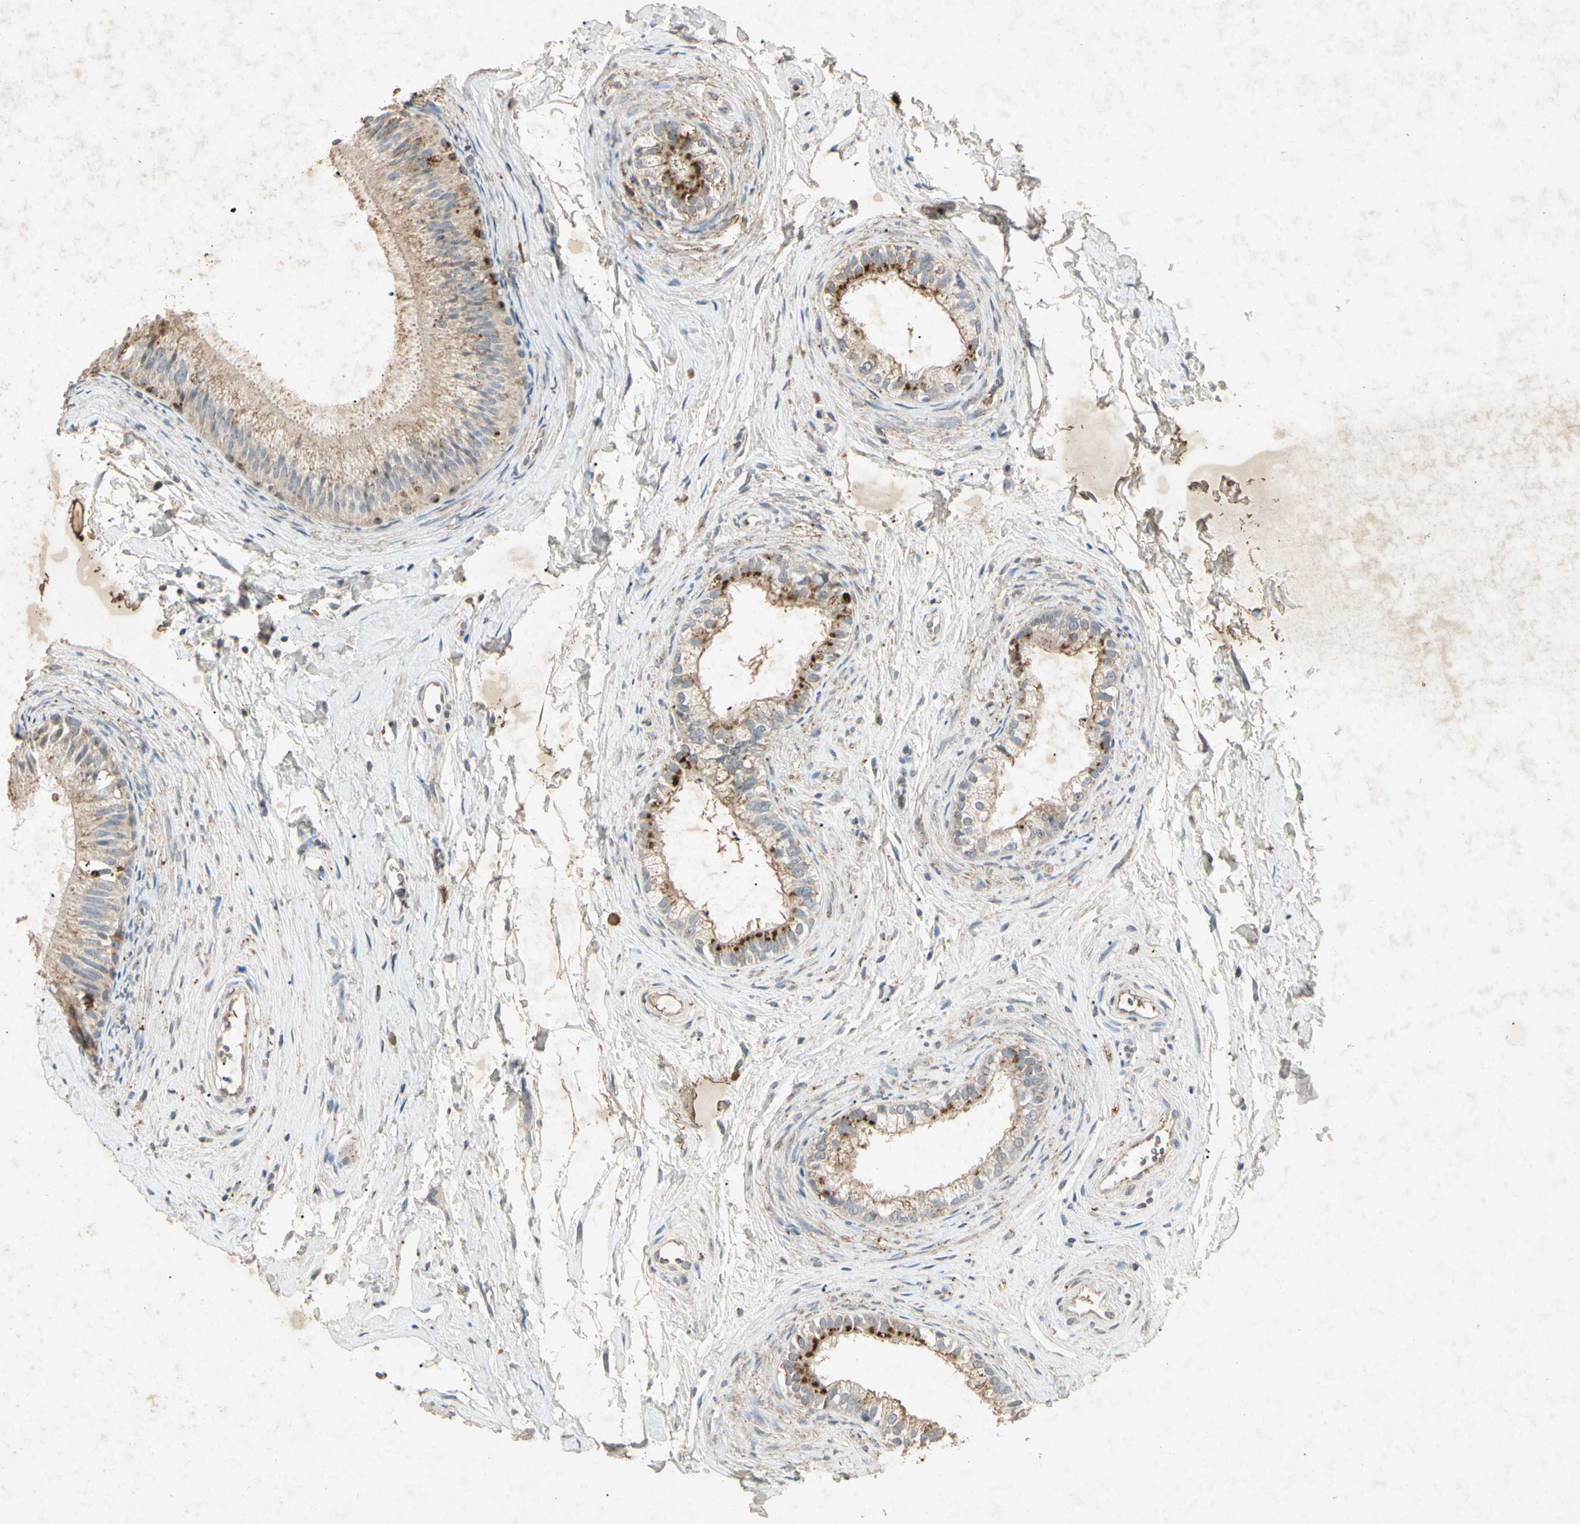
{"staining": {"intensity": "strong", "quantity": ">75%", "location": "cytoplasmic/membranous"}, "tissue": "epididymis", "cell_type": "Glandular cells", "image_type": "normal", "snomed": [{"axis": "morphology", "description": "Normal tissue, NOS"}, {"axis": "topography", "description": "Epididymis"}], "caption": "Strong cytoplasmic/membranous staining is identified in about >75% of glandular cells in normal epididymis.", "gene": "MSRB1", "patient": {"sex": "male", "age": 56}}